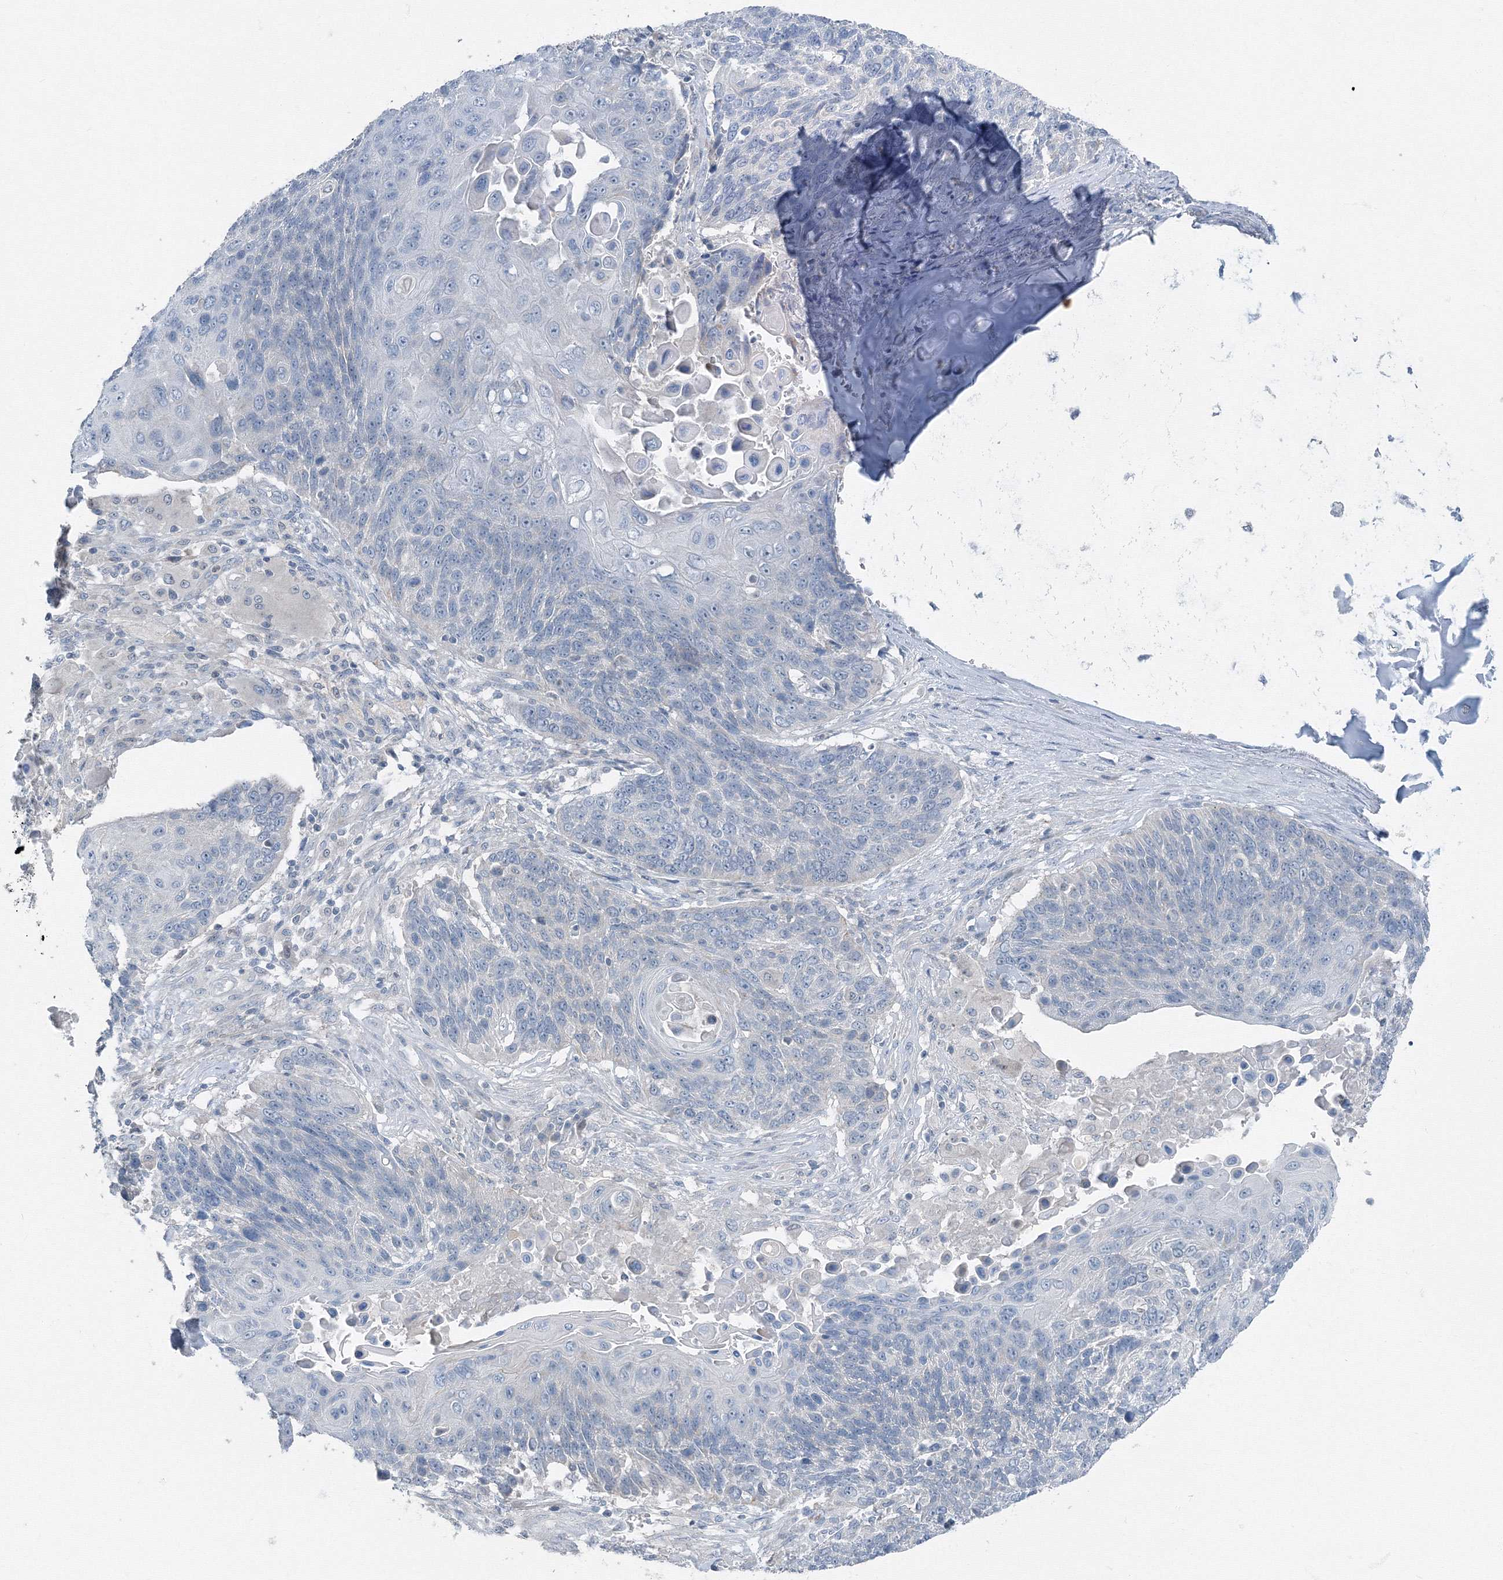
{"staining": {"intensity": "negative", "quantity": "none", "location": "none"}, "tissue": "lung cancer", "cell_type": "Tumor cells", "image_type": "cancer", "snomed": [{"axis": "morphology", "description": "Squamous cell carcinoma, NOS"}, {"axis": "topography", "description": "Lung"}], "caption": "Micrograph shows no protein positivity in tumor cells of lung cancer tissue.", "gene": "AASDH", "patient": {"sex": "male", "age": 66}}